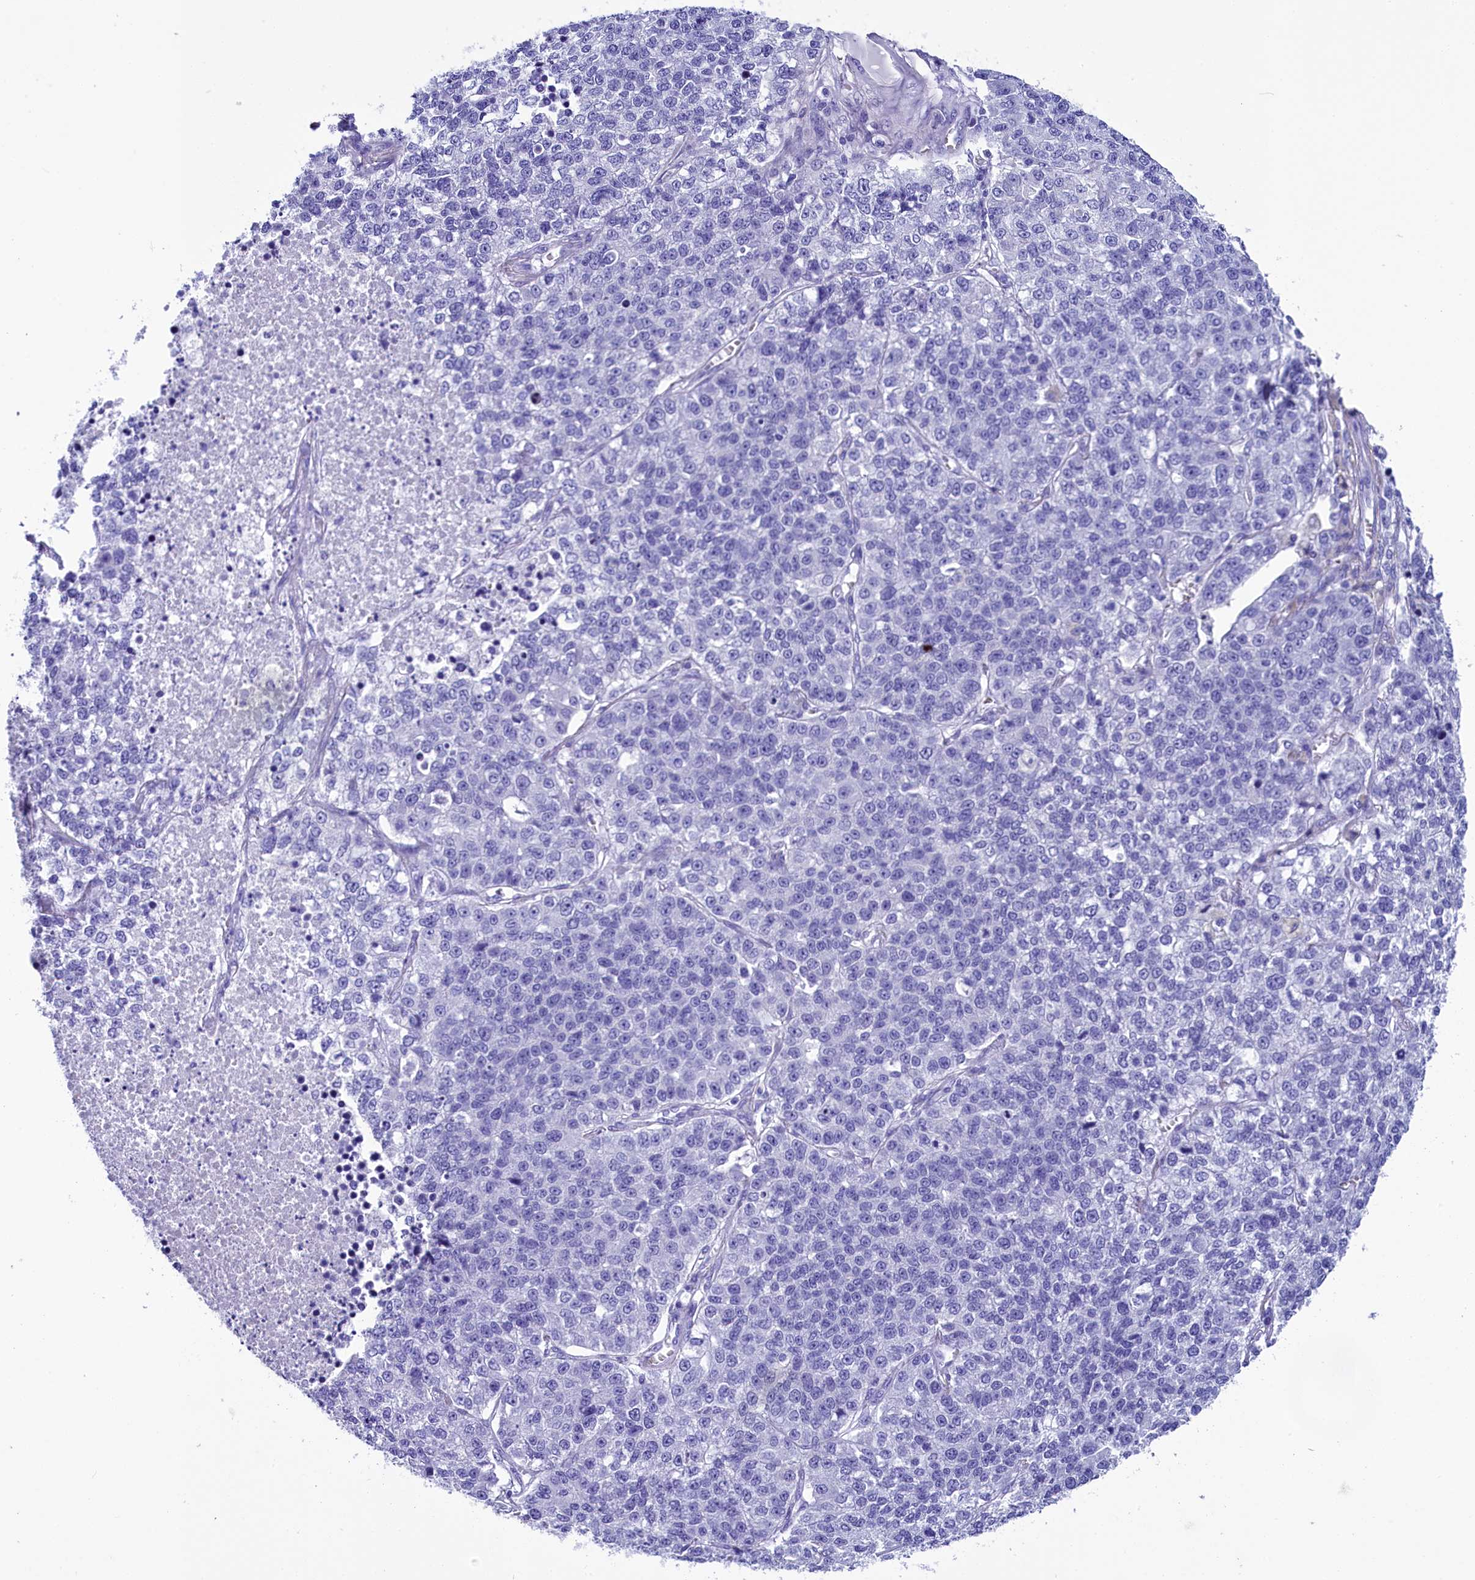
{"staining": {"intensity": "negative", "quantity": "none", "location": "none"}, "tissue": "lung cancer", "cell_type": "Tumor cells", "image_type": "cancer", "snomed": [{"axis": "morphology", "description": "Adenocarcinoma, NOS"}, {"axis": "topography", "description": "Lung"}], "caption": "Immunohistochemical staining of lung cancer (adenocarcinoma) displays no significant positivity in tumor cells. Nuclei are stained in blue.", "gene": "AP3B2", "patient": {"sex": "male", "age": 49}}